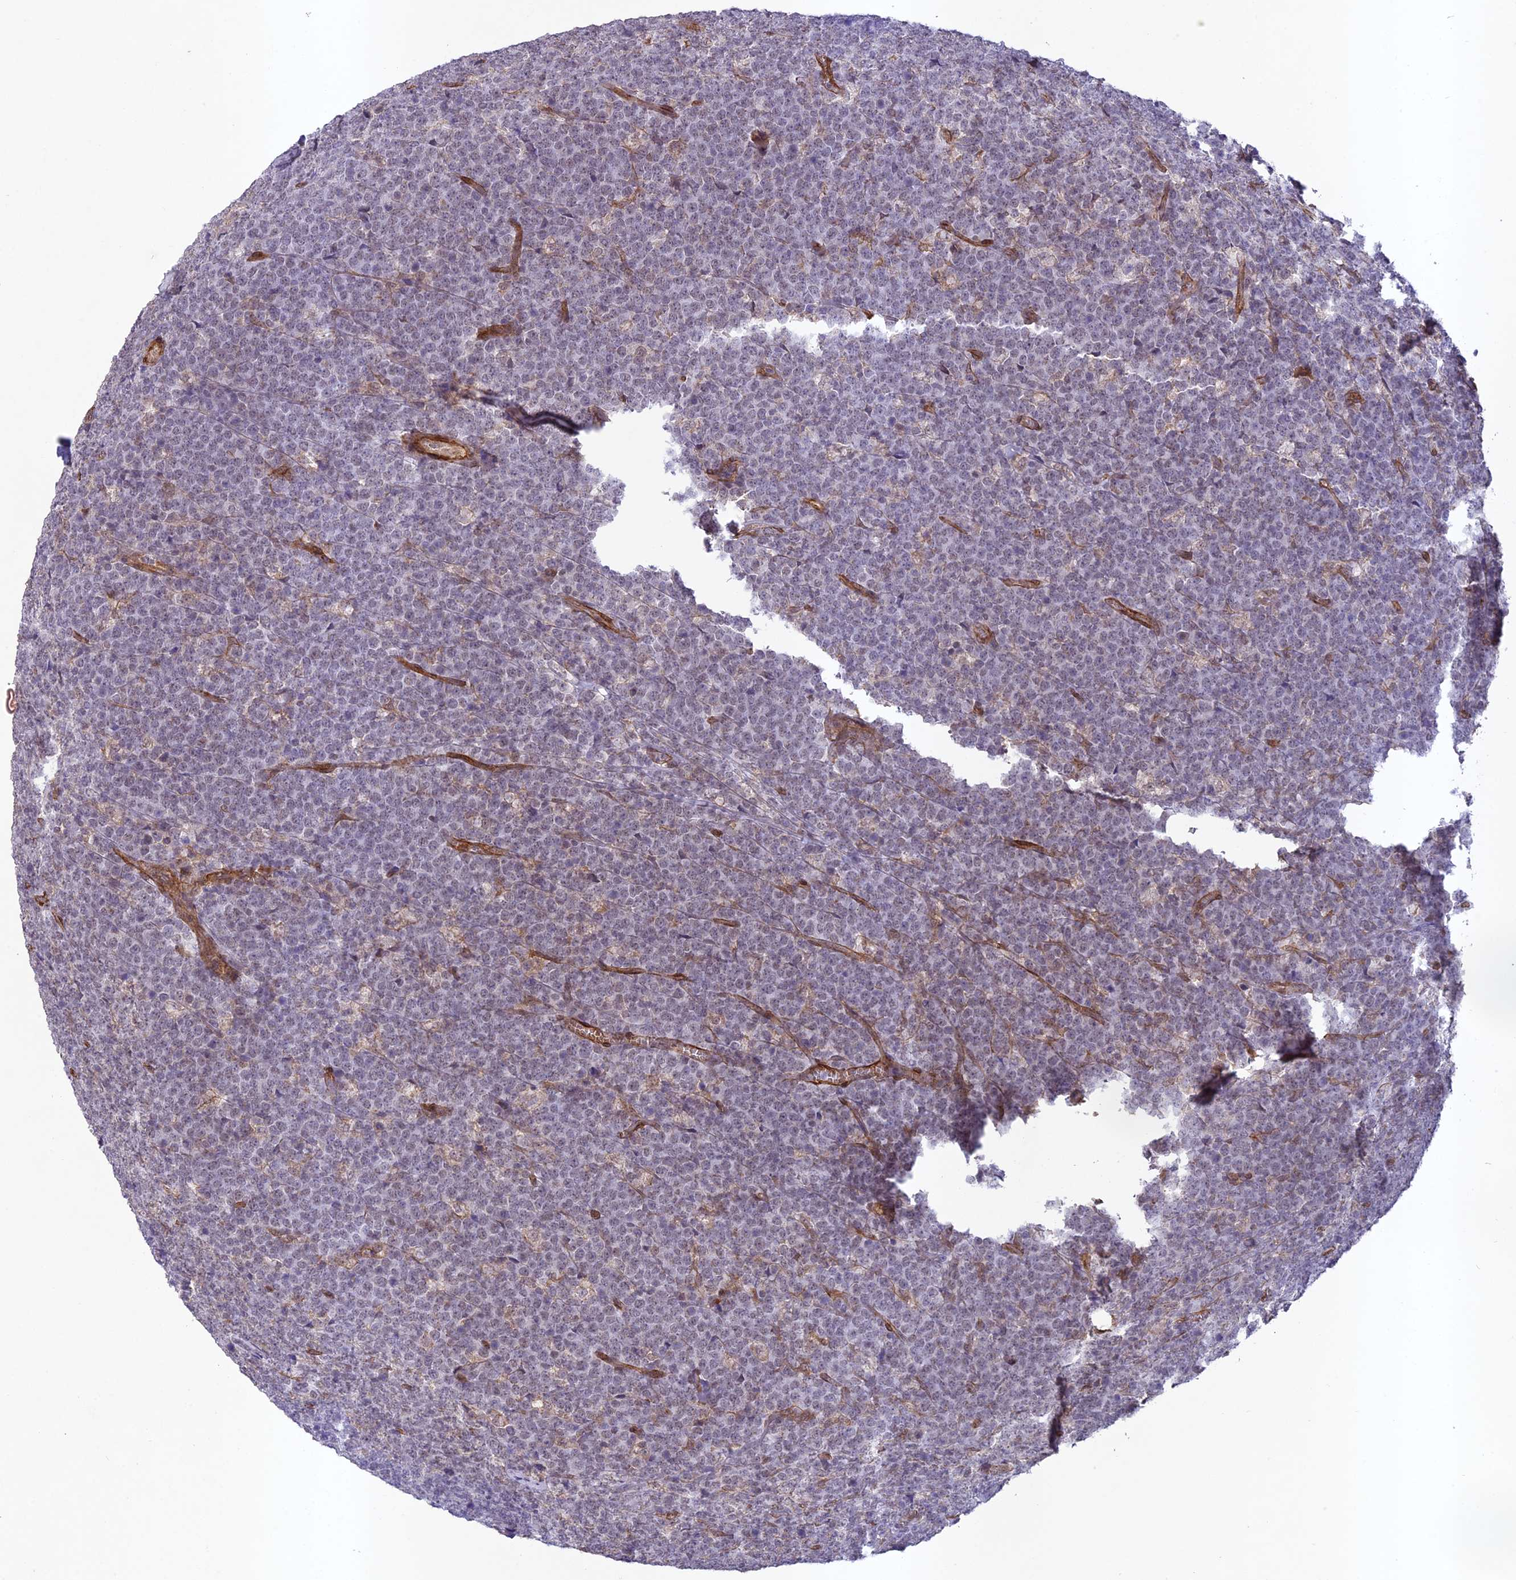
{"staining": {"intensity": "negative", "quantity": "none", "location": "none"}, "tissue": "lymphoma", "cell_type": "Tumor cells", "image_type": "cancer", "snomed": [{"axis": "morphology", "description": "Malignant lymphoma, non-Hodgkin's type, High grade"}, {"axis": "topography", "description": "Small intestine"}], "caption": "DAB immunohistochemical staining of high-grade malignant lymphoma, non-Hodgkin's type exhibits no significant expression in tumor cells.", "gene": "TNS1", "patient": {"sex": "male", "age": 8}}